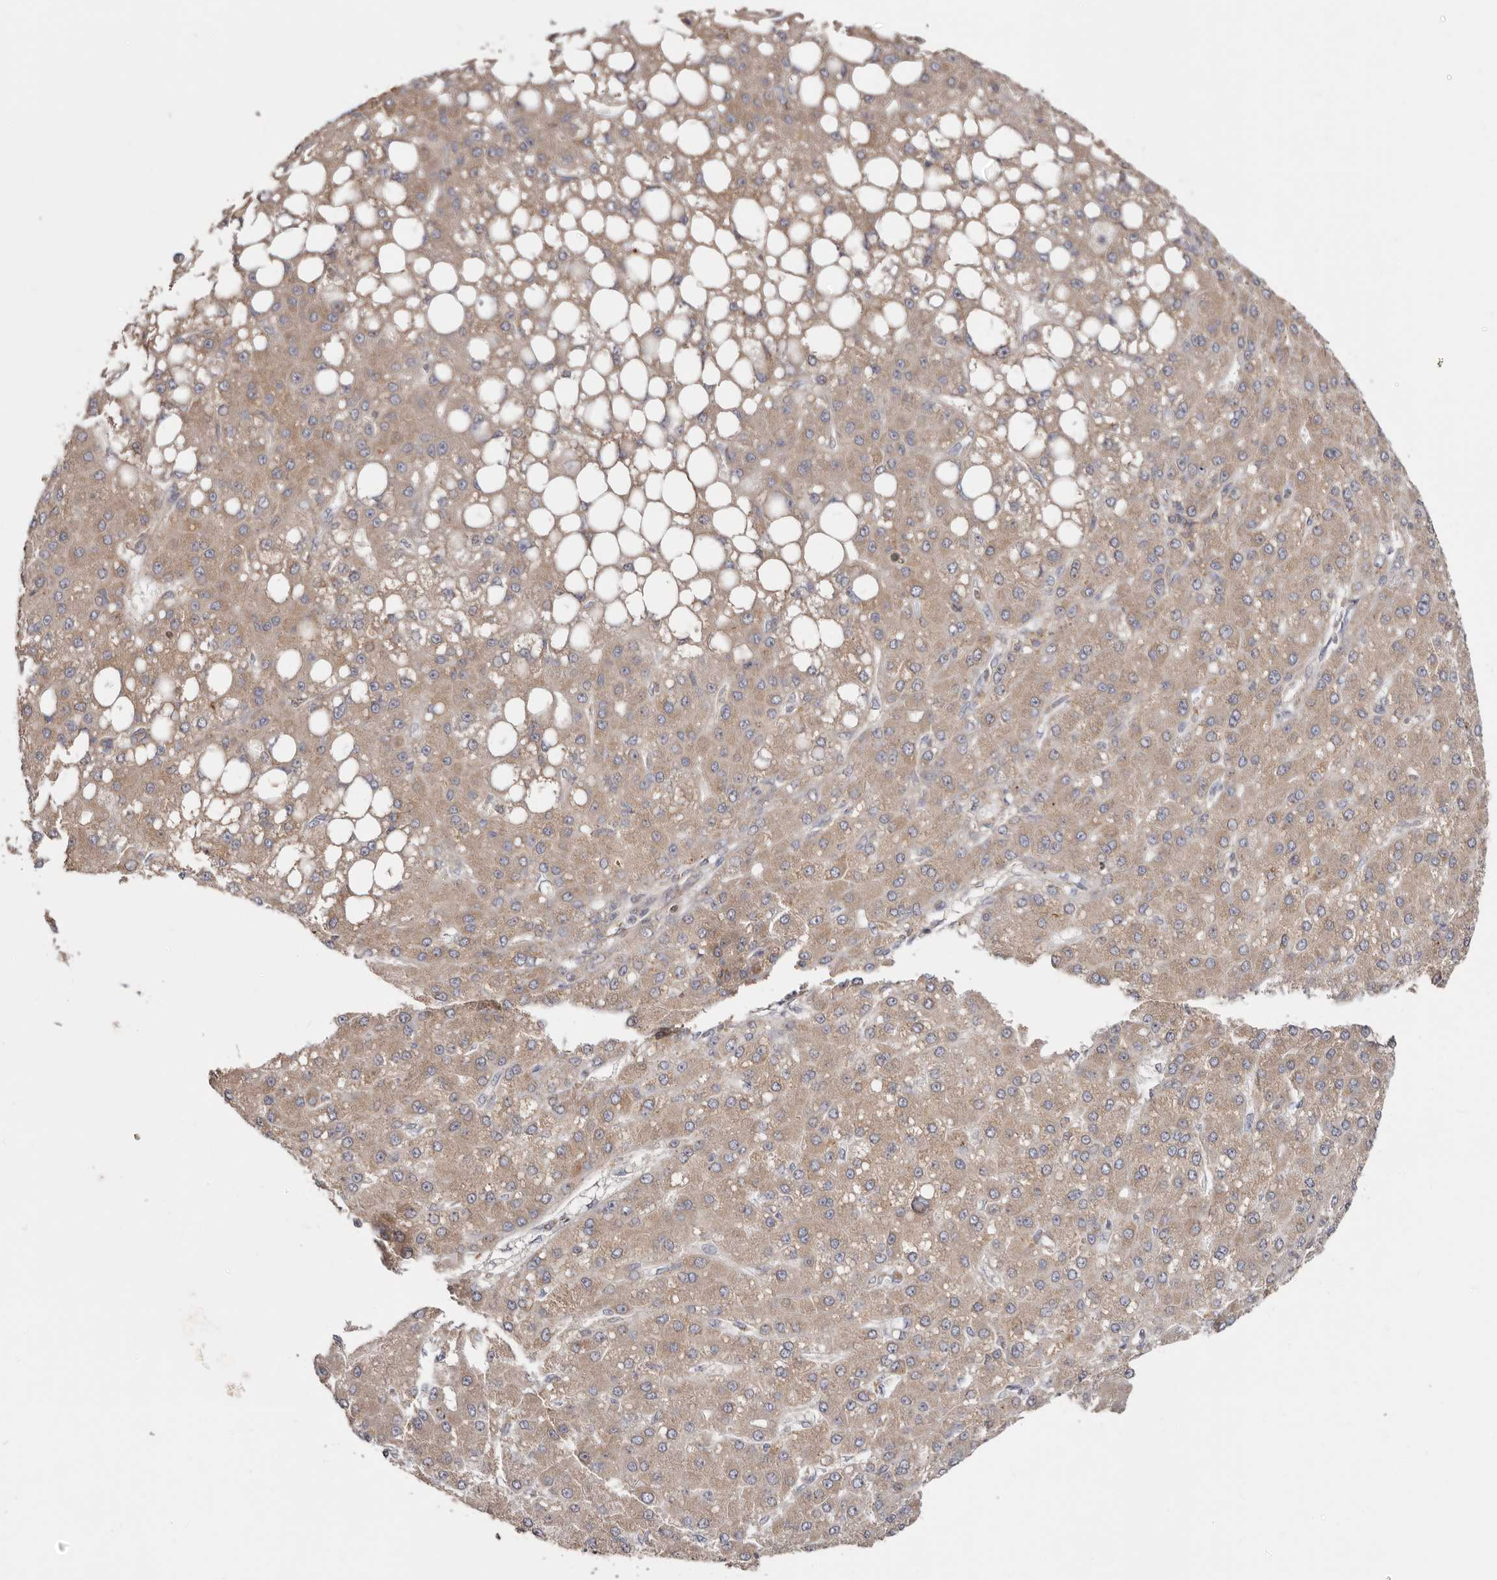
{"staining": {"intensity": "weak", "quantity": ">75%", "location": "cytoplasmic/membranous"}, "tissue": "liver cancer", "cell_type": "Tumor cells", "image_type": "cancer", "snomed": [{"axis": "morphology", "description": "Carcinoma, Hepatocellular, NOS"}, {"axis": "topography", "description": "Liver"}], "caption": "Human hepatocellular carcinoma (liver) stained with a protein marker demonstrates weak staining in tumor cells.", "gene": "TMUB1", "patient": {"sex": "male", "age": 67}}